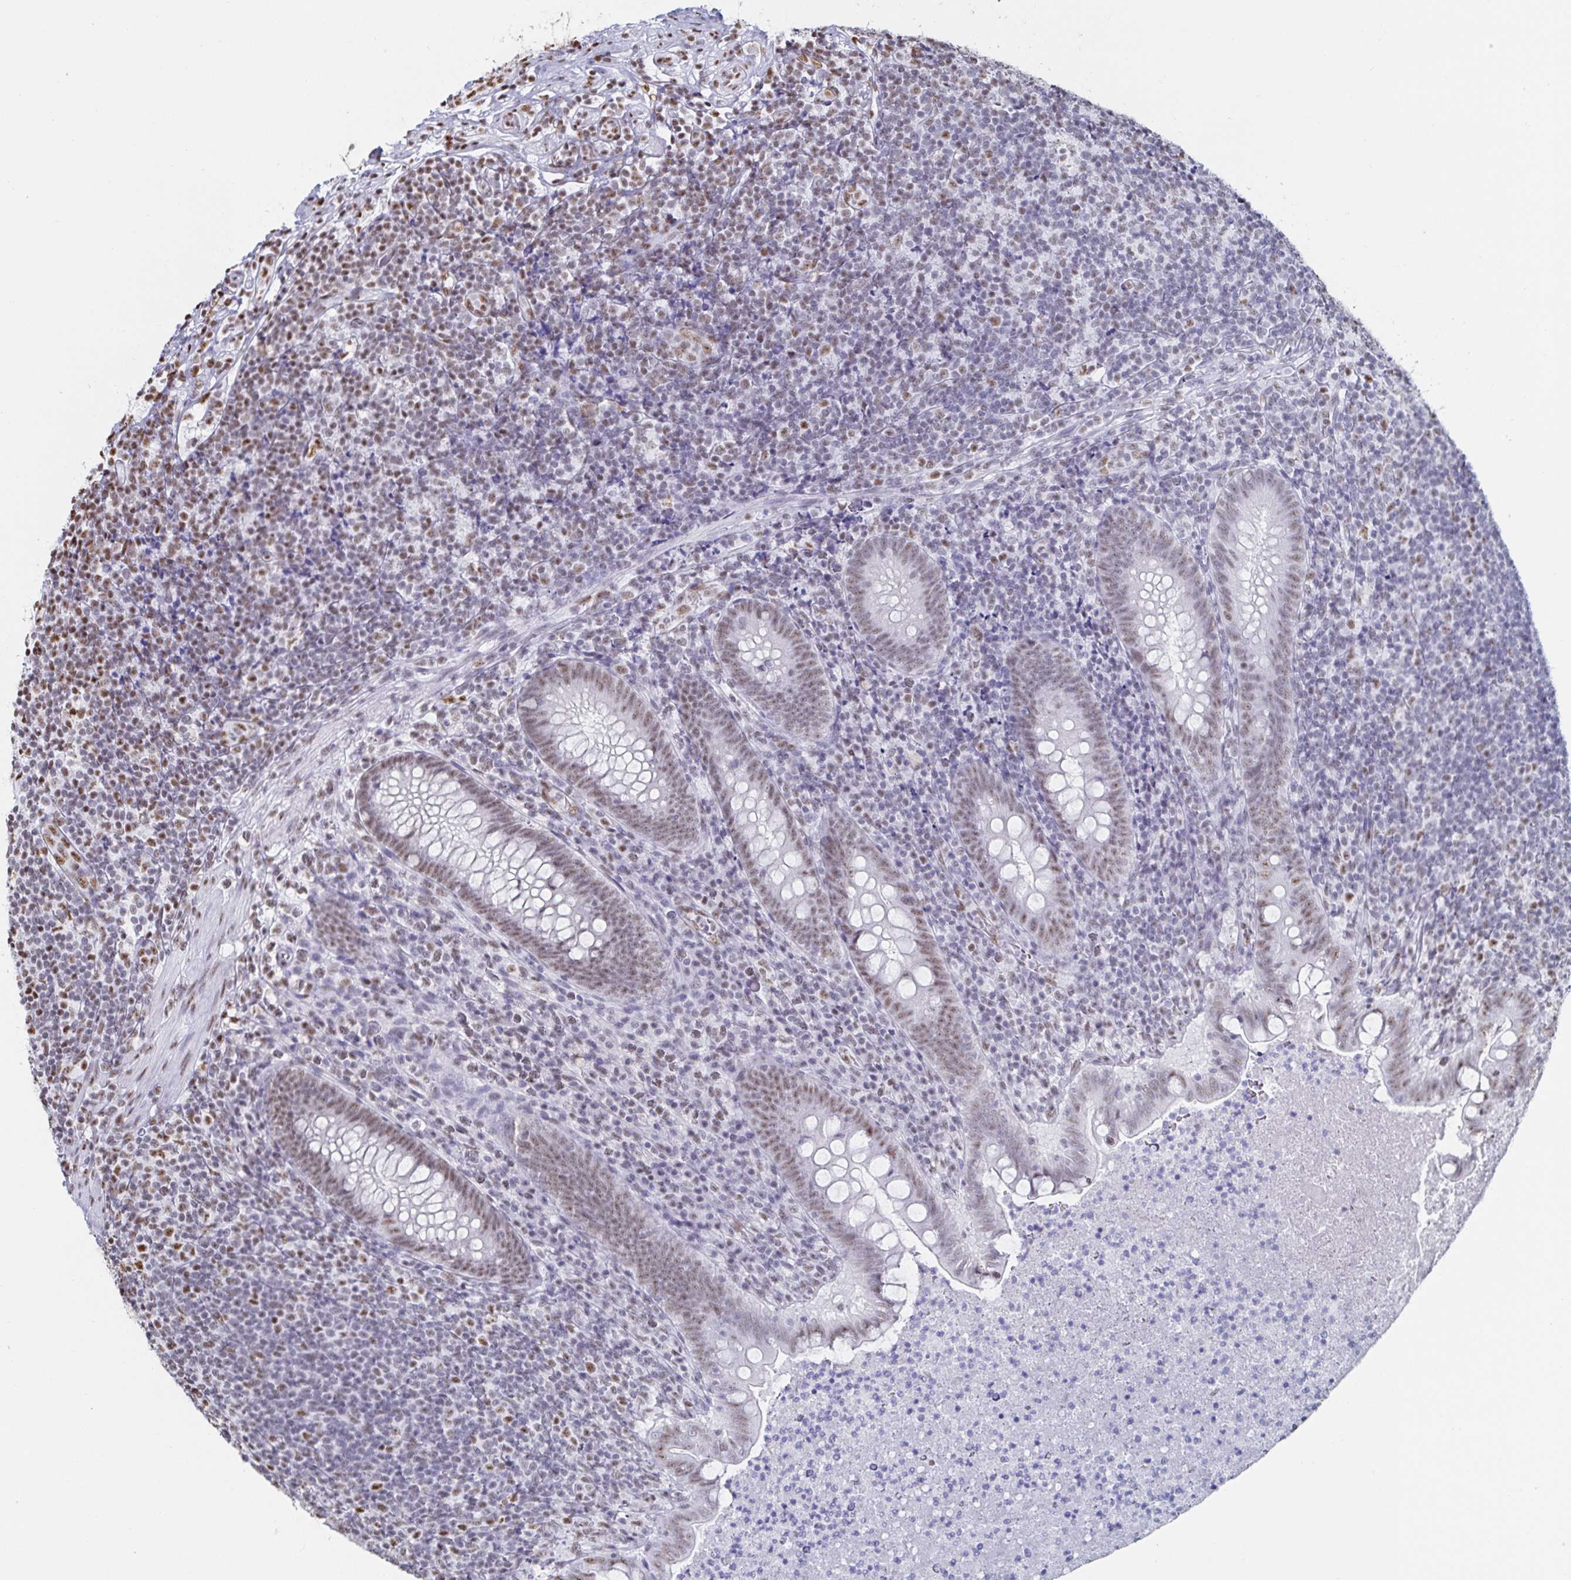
{"staining": {"intensity": "weak", "quantity": ">75%", "location": "nuclear"}, "tissue": "appendix", "cell_type": "Glandular cells", "image_type": "normal", "snomed": [{"axis": "morphology", "description": "Normal tissue, NOS"}, {"axis": "topography", "description": "Appendix"}], "caption": "Immunohistochemical staining of normal appendix demonstrates weak nuclear protein positivity in about >75% of glandular cells.", "gene": "DDX39B", "patient": {"sex": "male", "age": 47}}